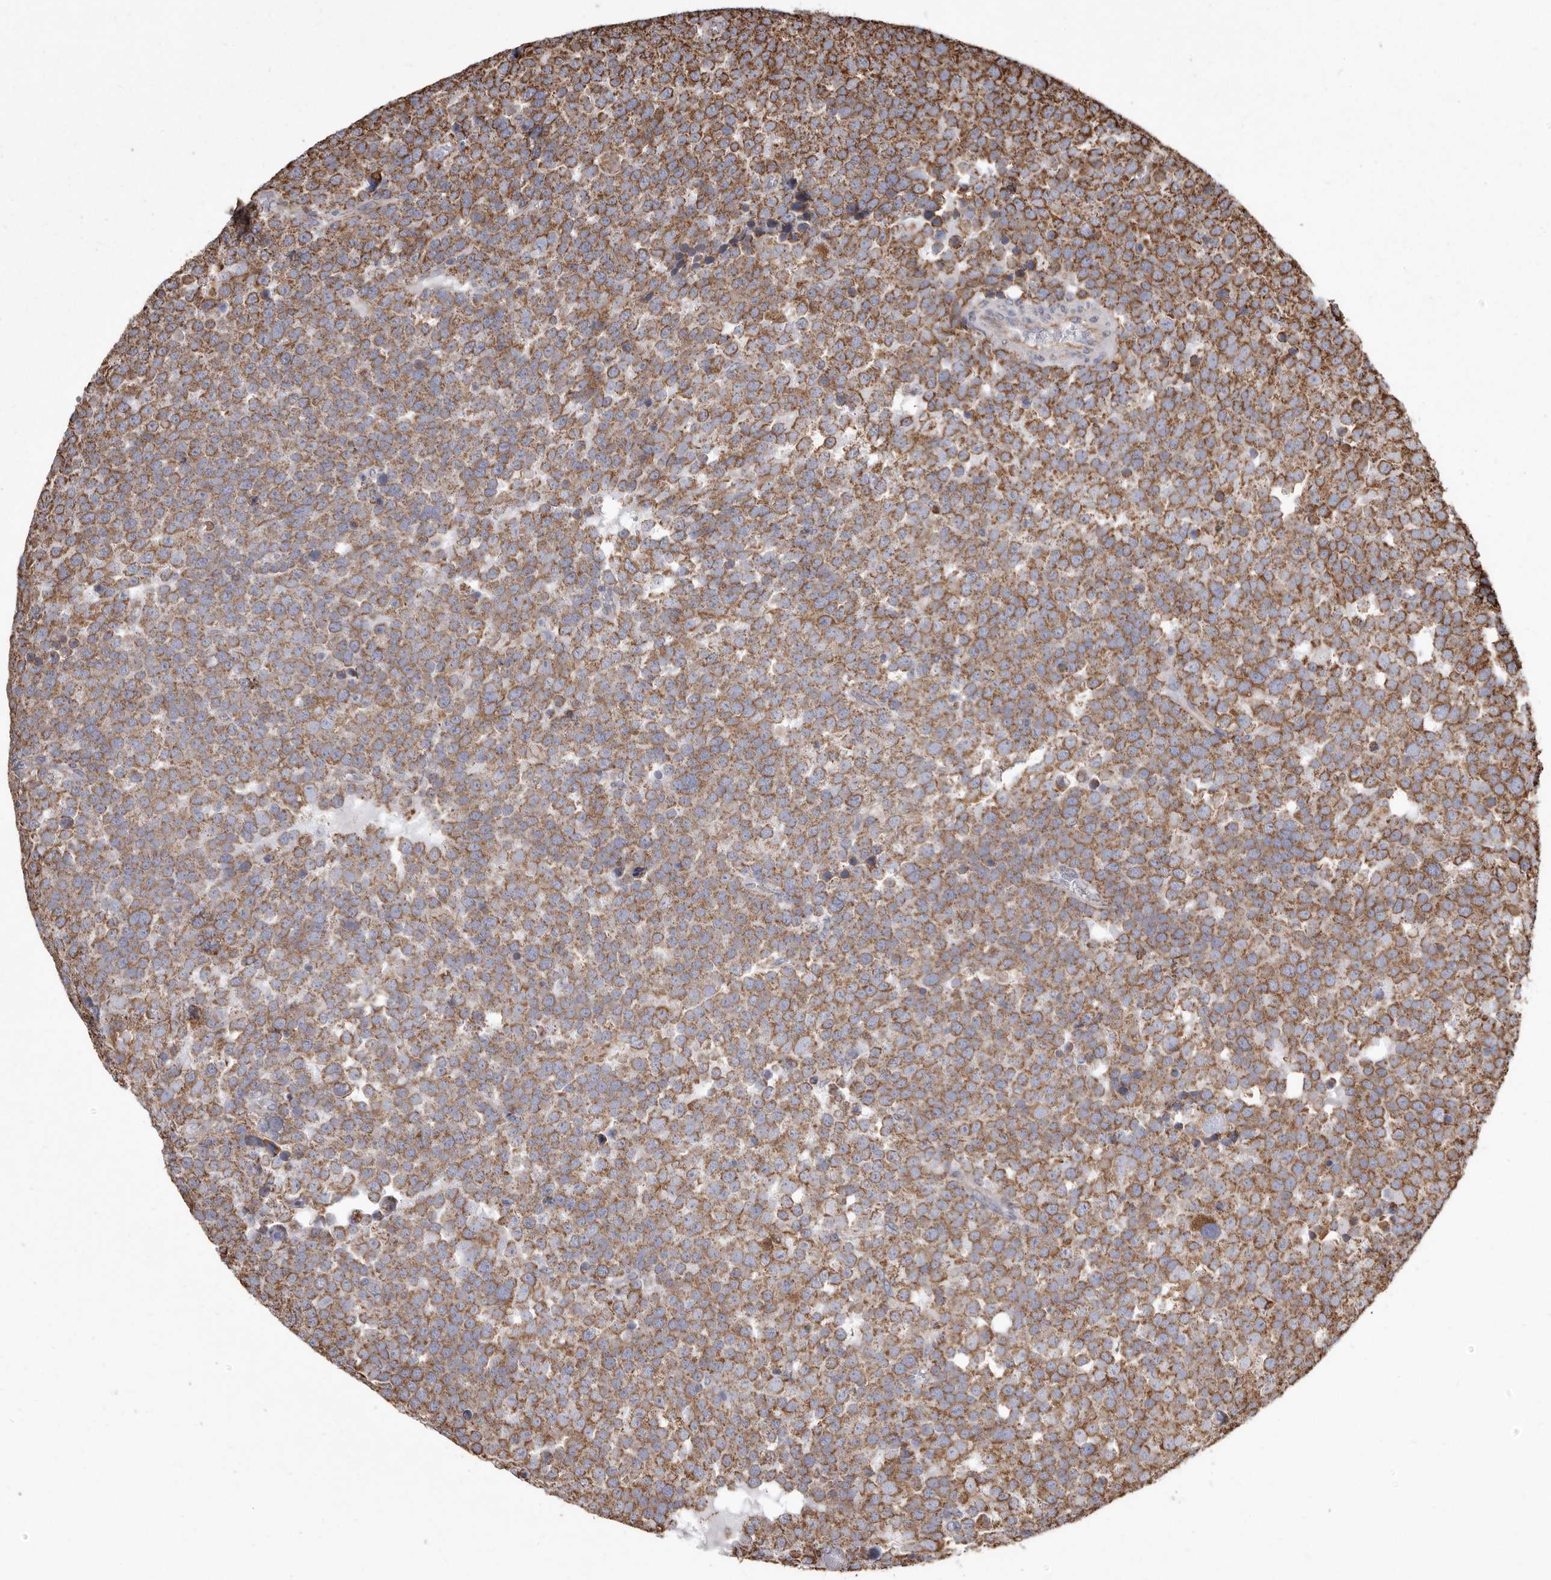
{"staining": {"intensity": "moderate", "quantity": ">75%", "location": "cytoplasmic/membranous"}, "tissue": "testis cancer", "cell_type": "Tumor cells", "image_type": "cancer", "snomed": [{"axis": "morphology", "description": "Seminoma, NOS"}, {"axis": "topography", "description": "Testis"}], "caption": "The micrograph shows immunohistochemical staining of testis cancer (seminoma). There is moderate cytoplasmic/membranous expression is appreciated in about >75% of tumor cells.", "gene": "CDK5RAP3", "patient": {"sex": "male", "age": 71}}